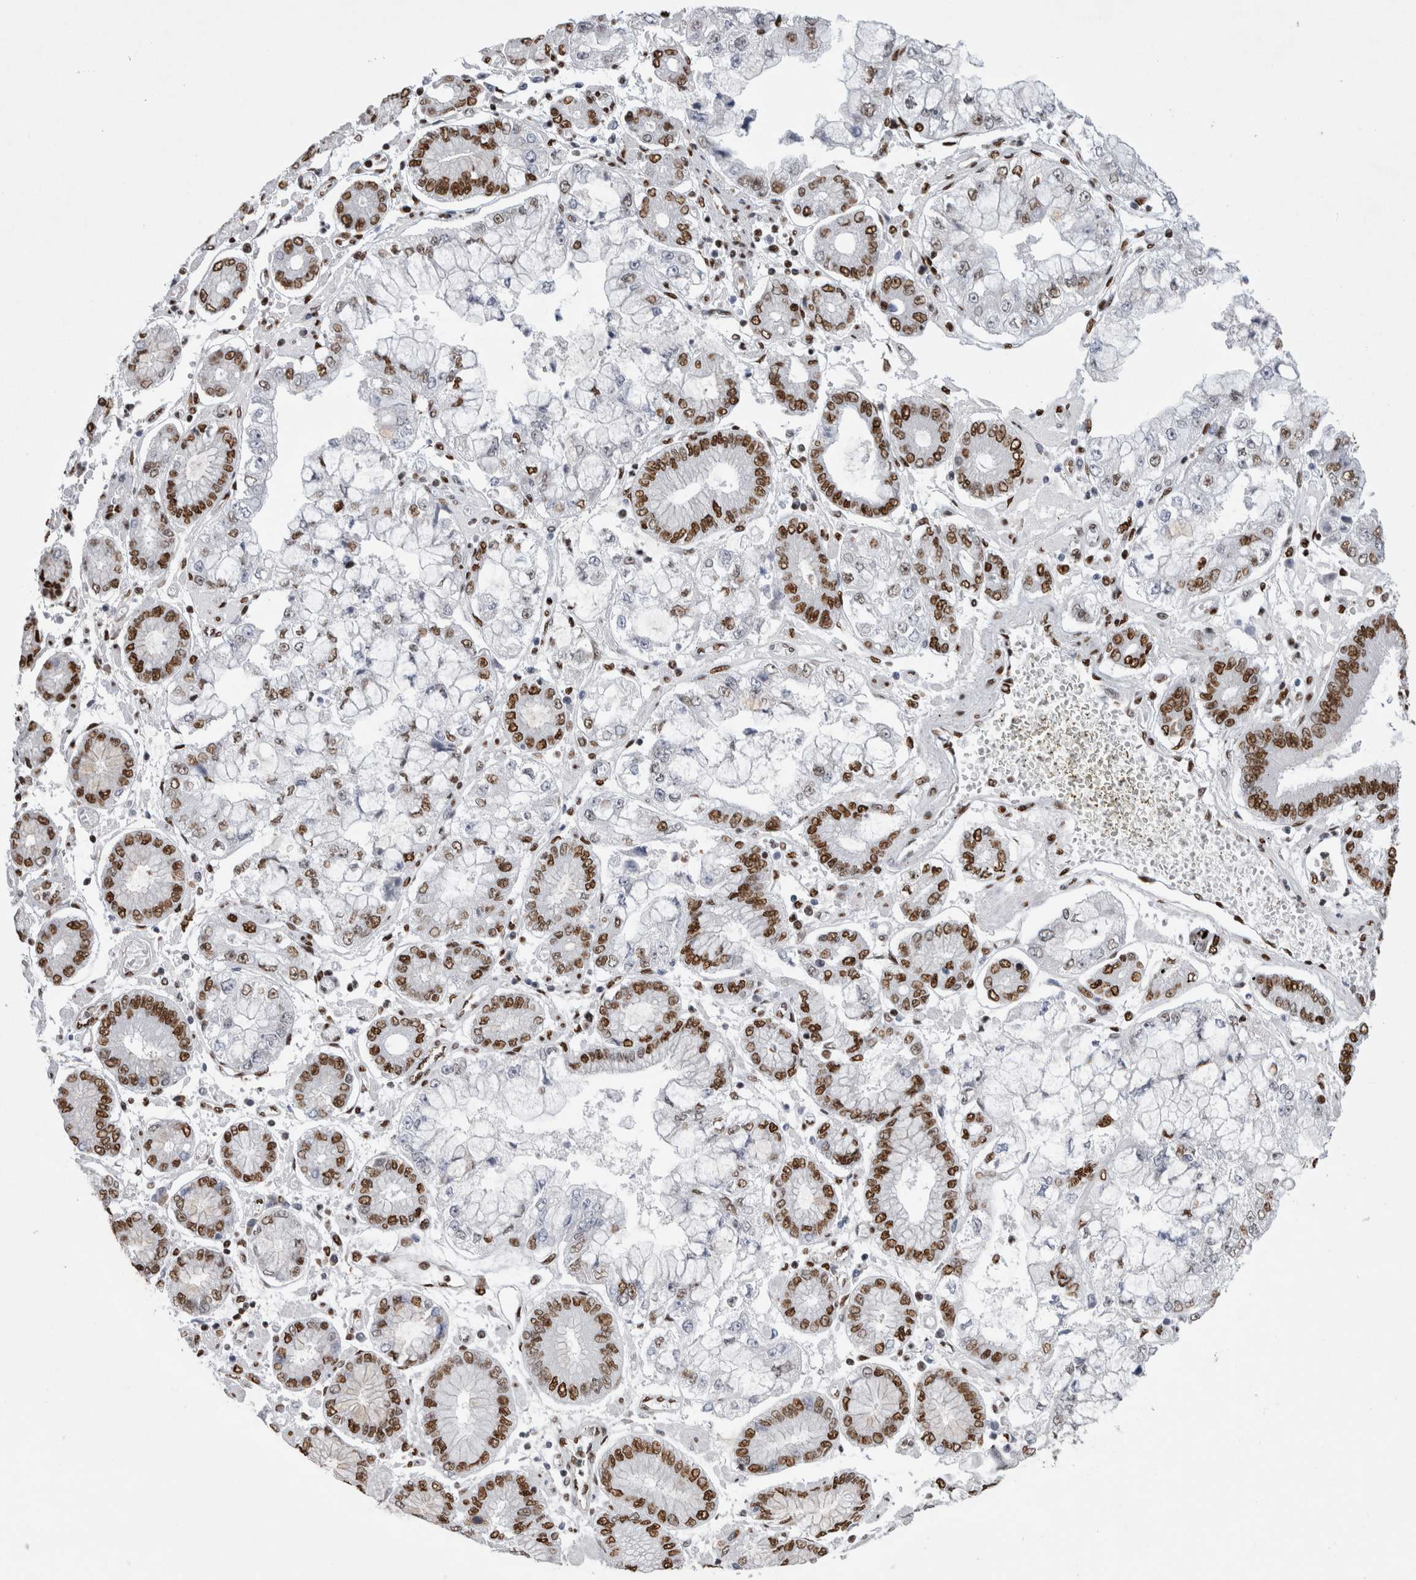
{"staining": {"intensity": "strong", "quantity": "25%-75%", "location": "nuclear"}, "tissue": "stomach cancer", "cell_type": "Tumor cells", "image_type": "cancer", "snomed": [{"axis": "morphology", "description": "Adenocarcinoma, NOS"}, {"axis": "topography", "description": "Stomach"}], "caption": "Human adenocarcinoma (stomach) stained with a protein marker shows strong staining in tumor cells.", "gene": "ALPK3", "patient": {"sex": "male", "age": 76}}